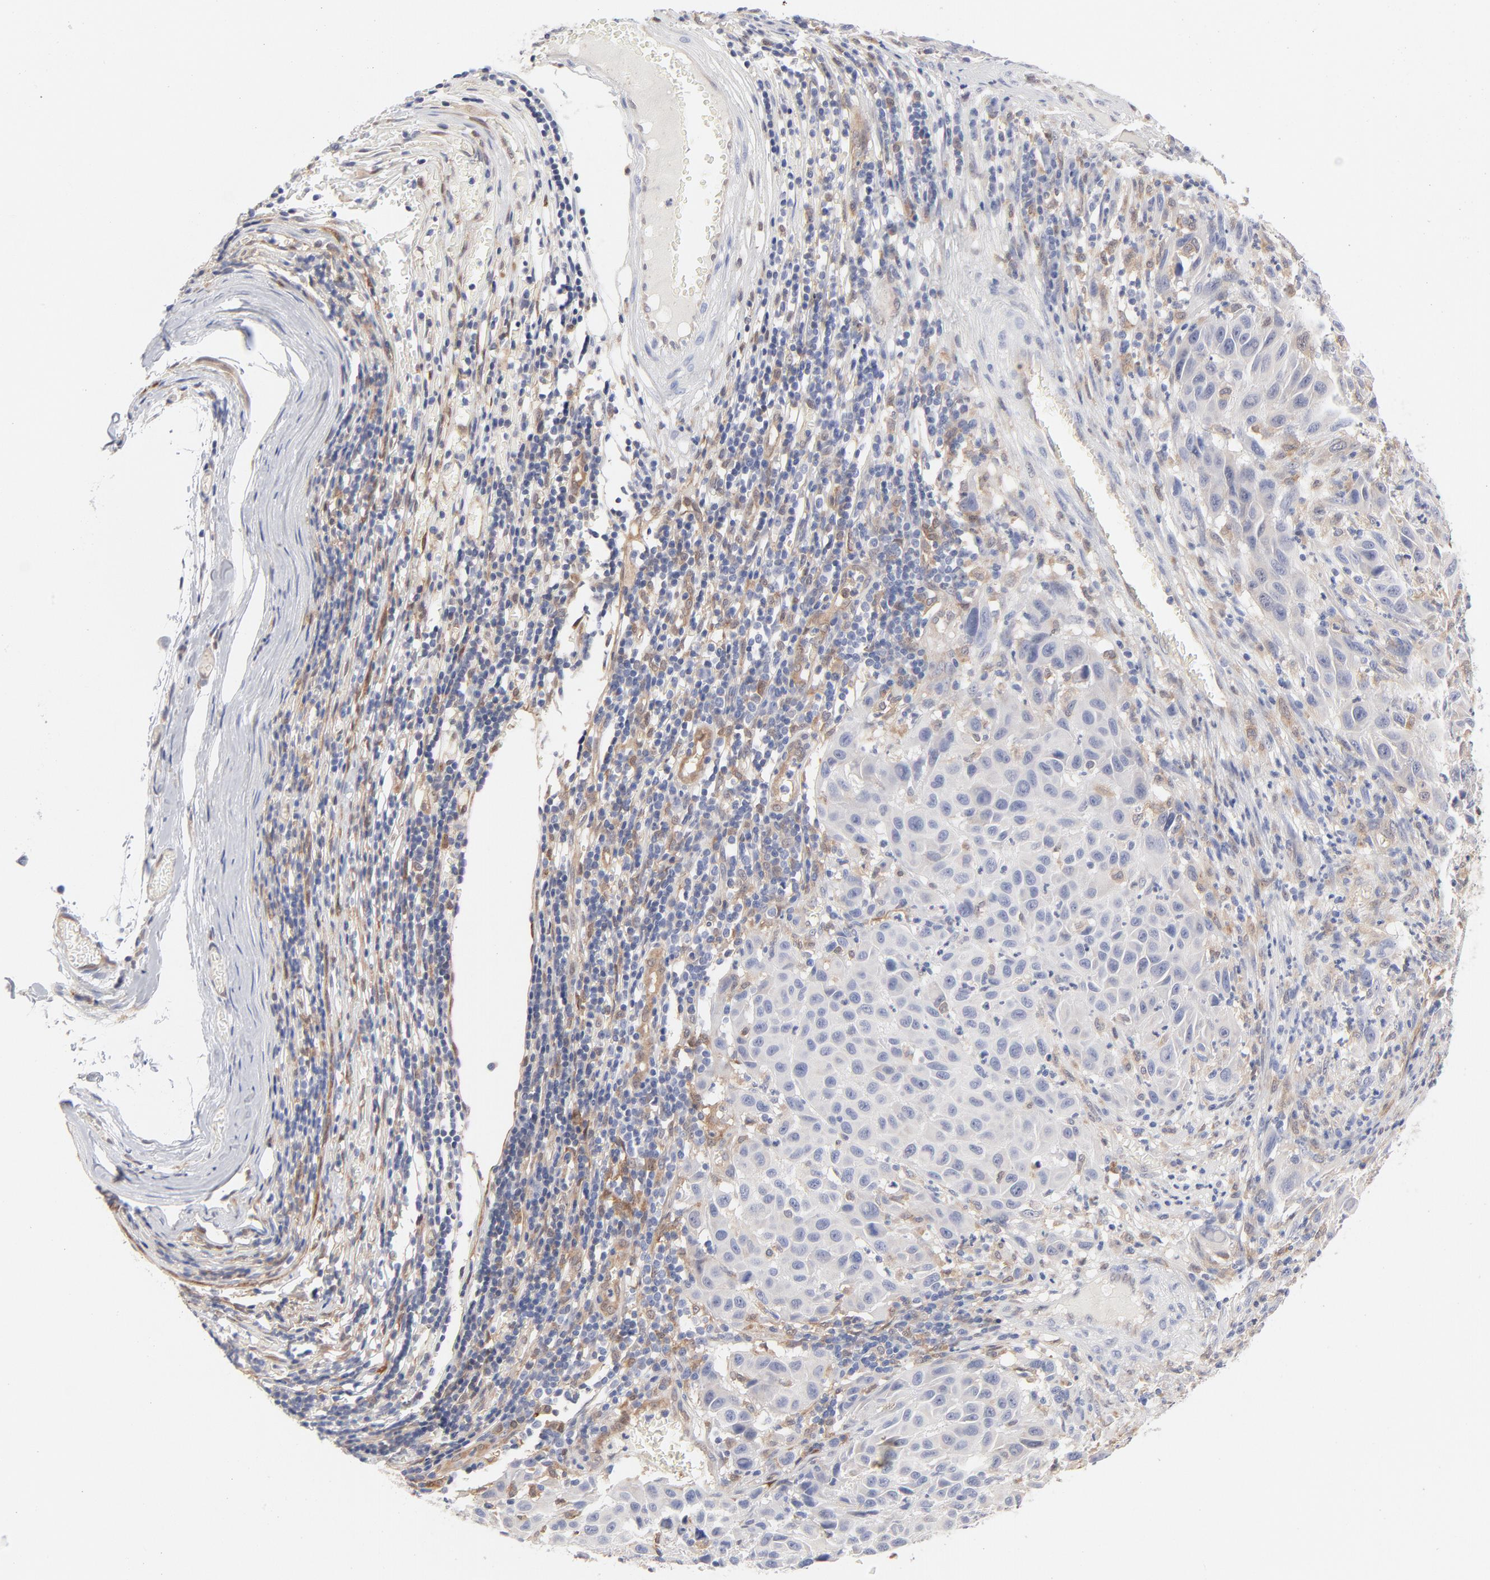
{"staining": {"intensity": "negative", "quantity": "none", "location": "none"}, "tissue": "melanoma", "cell_type": "Tumor cells", "image_type": "cancer", "snomed": [{"axis": "morphology", "description": "Malignant melanoma, Metastatic site"}, {"axis": "topography", "description": "Lymph node"}], "caption": "IHC histopathology image of melanoma stained for a protein (brown), which reveals no staining in tumor cells. The staining was performed using DAB to visualize the protein expression in brown, while the nuclei were stained in blue with hematoxylin (Magnification: 20x).", "gene": "ARRB1", "patient": {"sex": "male", "age": 61}}